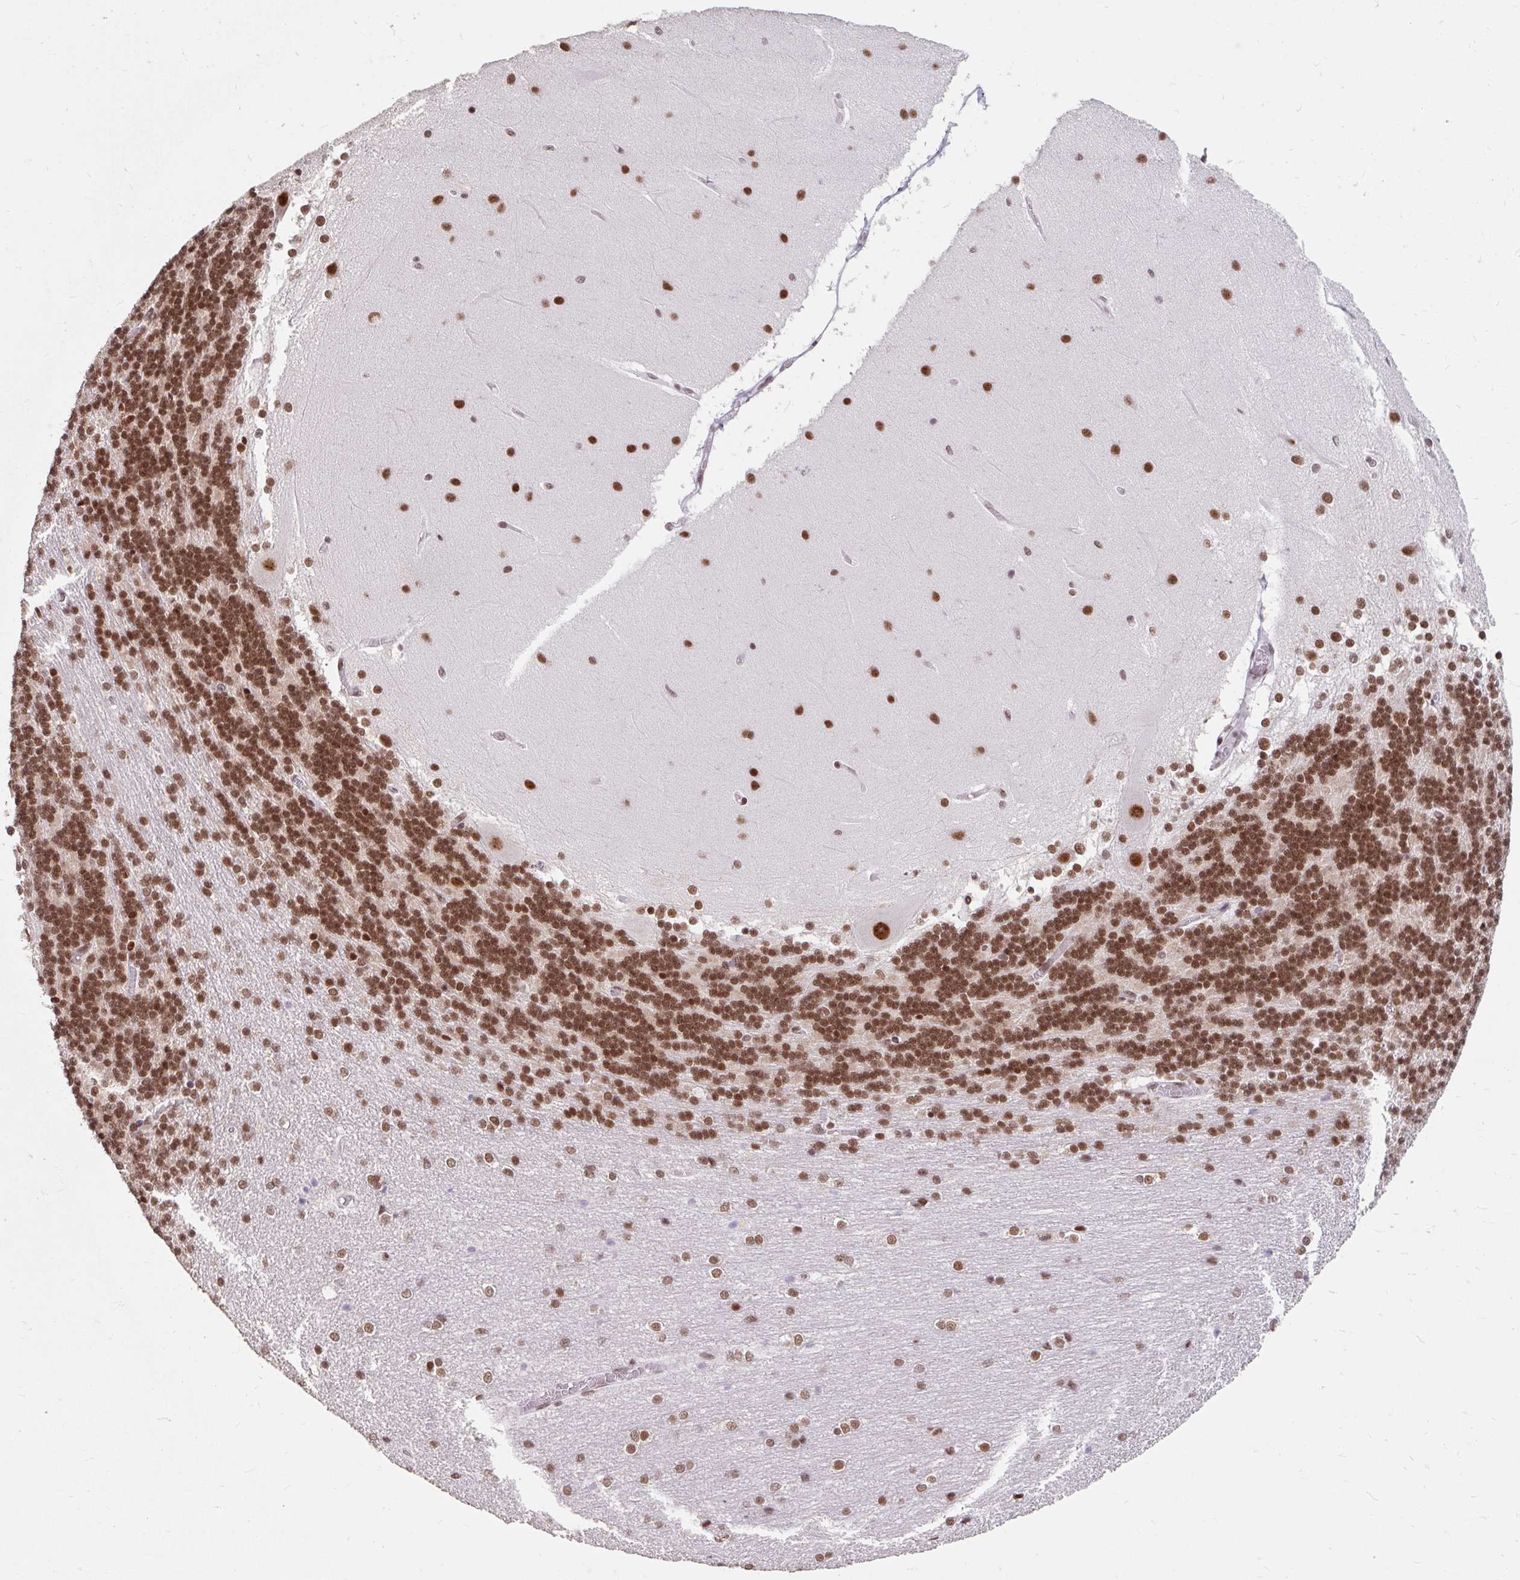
{"staining": {"intensity": "strong", "quantity": ">75%", "location": "nuclear"}, "tissue": "cerebellum", "cell_type": "Cells in granular layer", "image_type": "normal", "snomed": [{"axis": "morphology", "description": "Normal tissue, NOS"}, {"axis": "topography", "description": "Cerebellum"}], "caption": "Immunohistochemical staining of unremarkable human cerebellum shows strong nuclear protein expression in approximately >75% of cells in granular layer. Nuclei are stained in blue.", "gene": "SRSF10", "patient": {"sex": "female", "age": 54}}